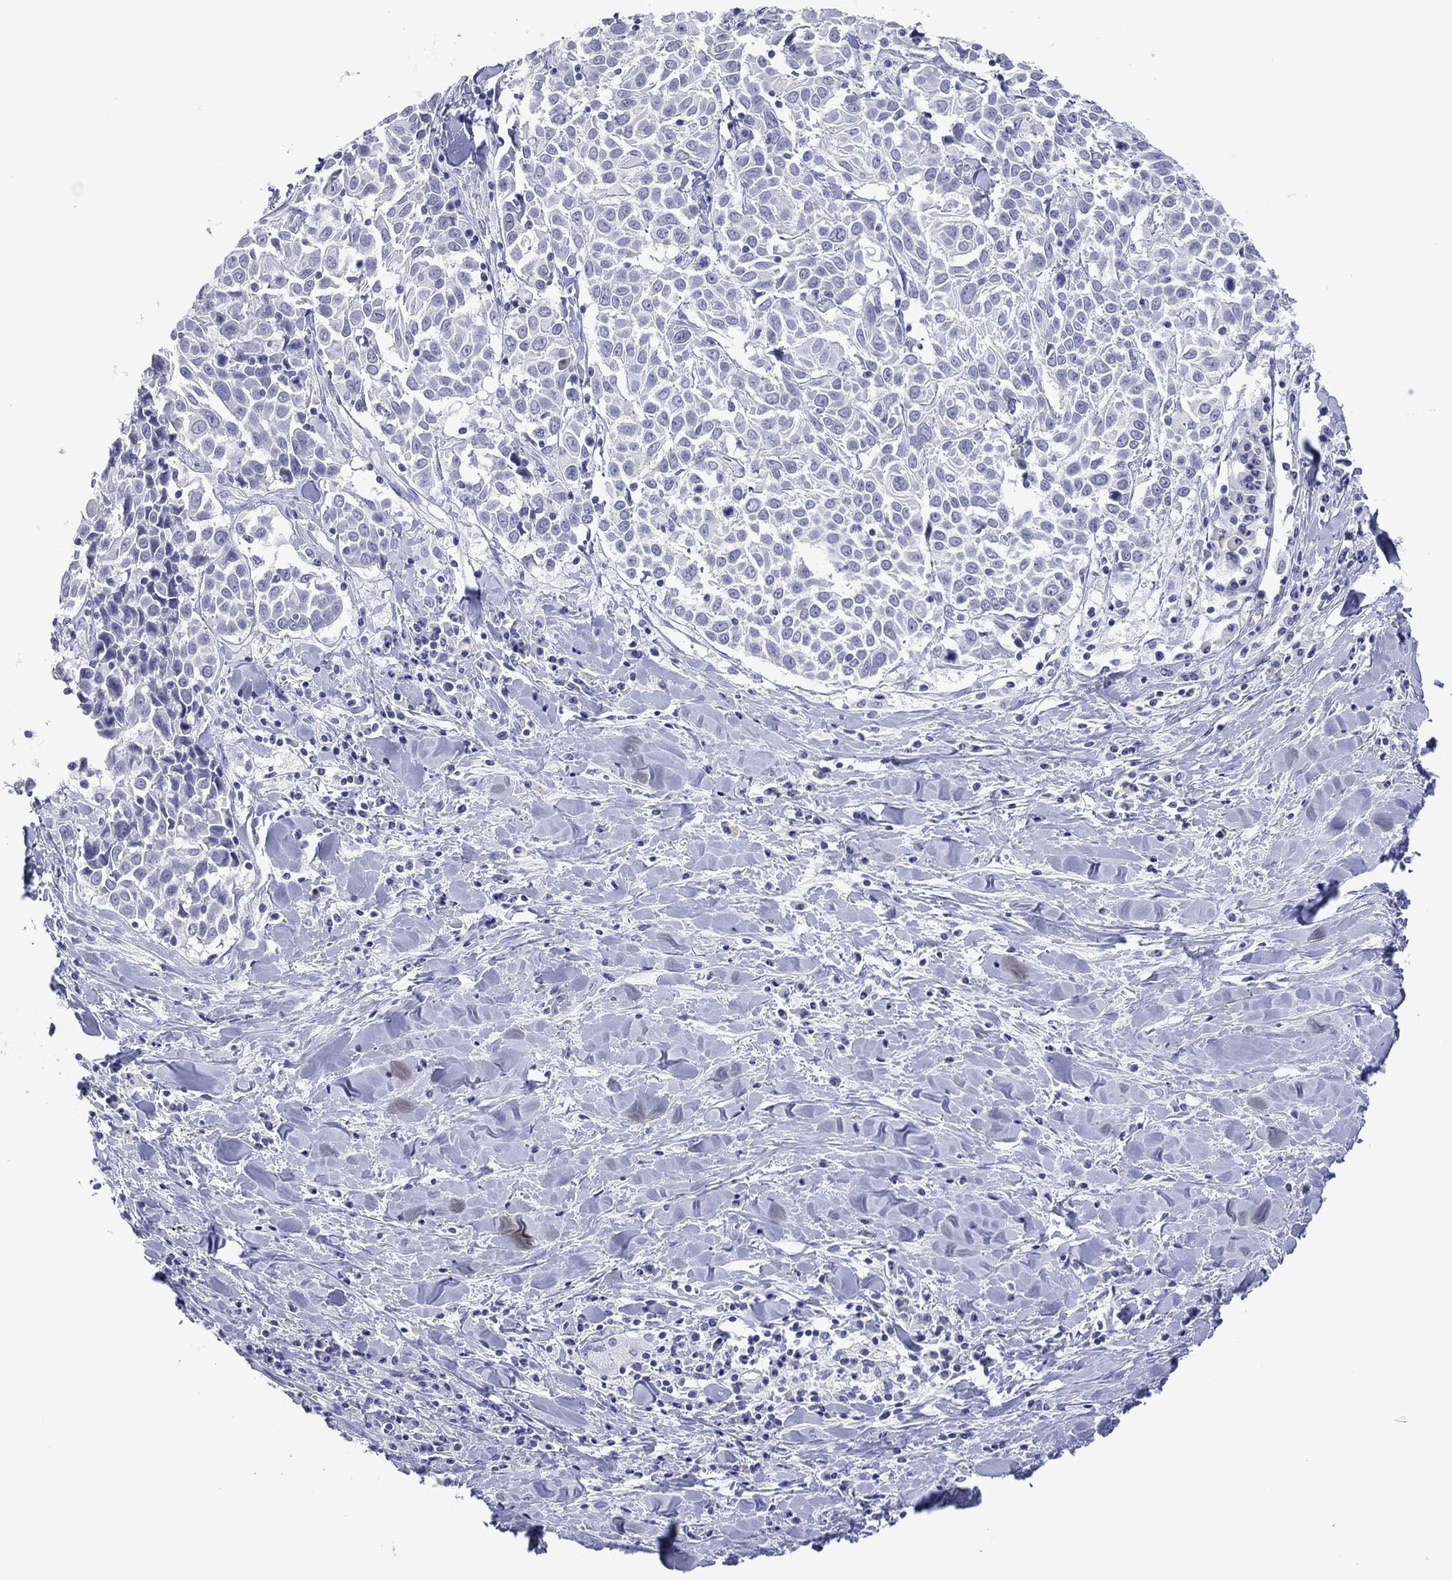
{"staining": {"intensity": "negative", "quantity": "none", "location": "none"}, "tissue": "lung cancer", "cell_type": "Tumor cells", "image_type": "cancer", "snomed": [{"axis": "morphology", "description": "Squamous cell carcinoma, NOS"}, {"axis": "topography", "description": "Lung"}], "caption": "There is no significant expression in tumor cells of lung squamous cell carcinoma. (Brightfield microscopy of DAB immunohistochemistry (IHC) at high magnification).", "gene": "UTF1", "patient": {"sex": "male", "age": 57}}